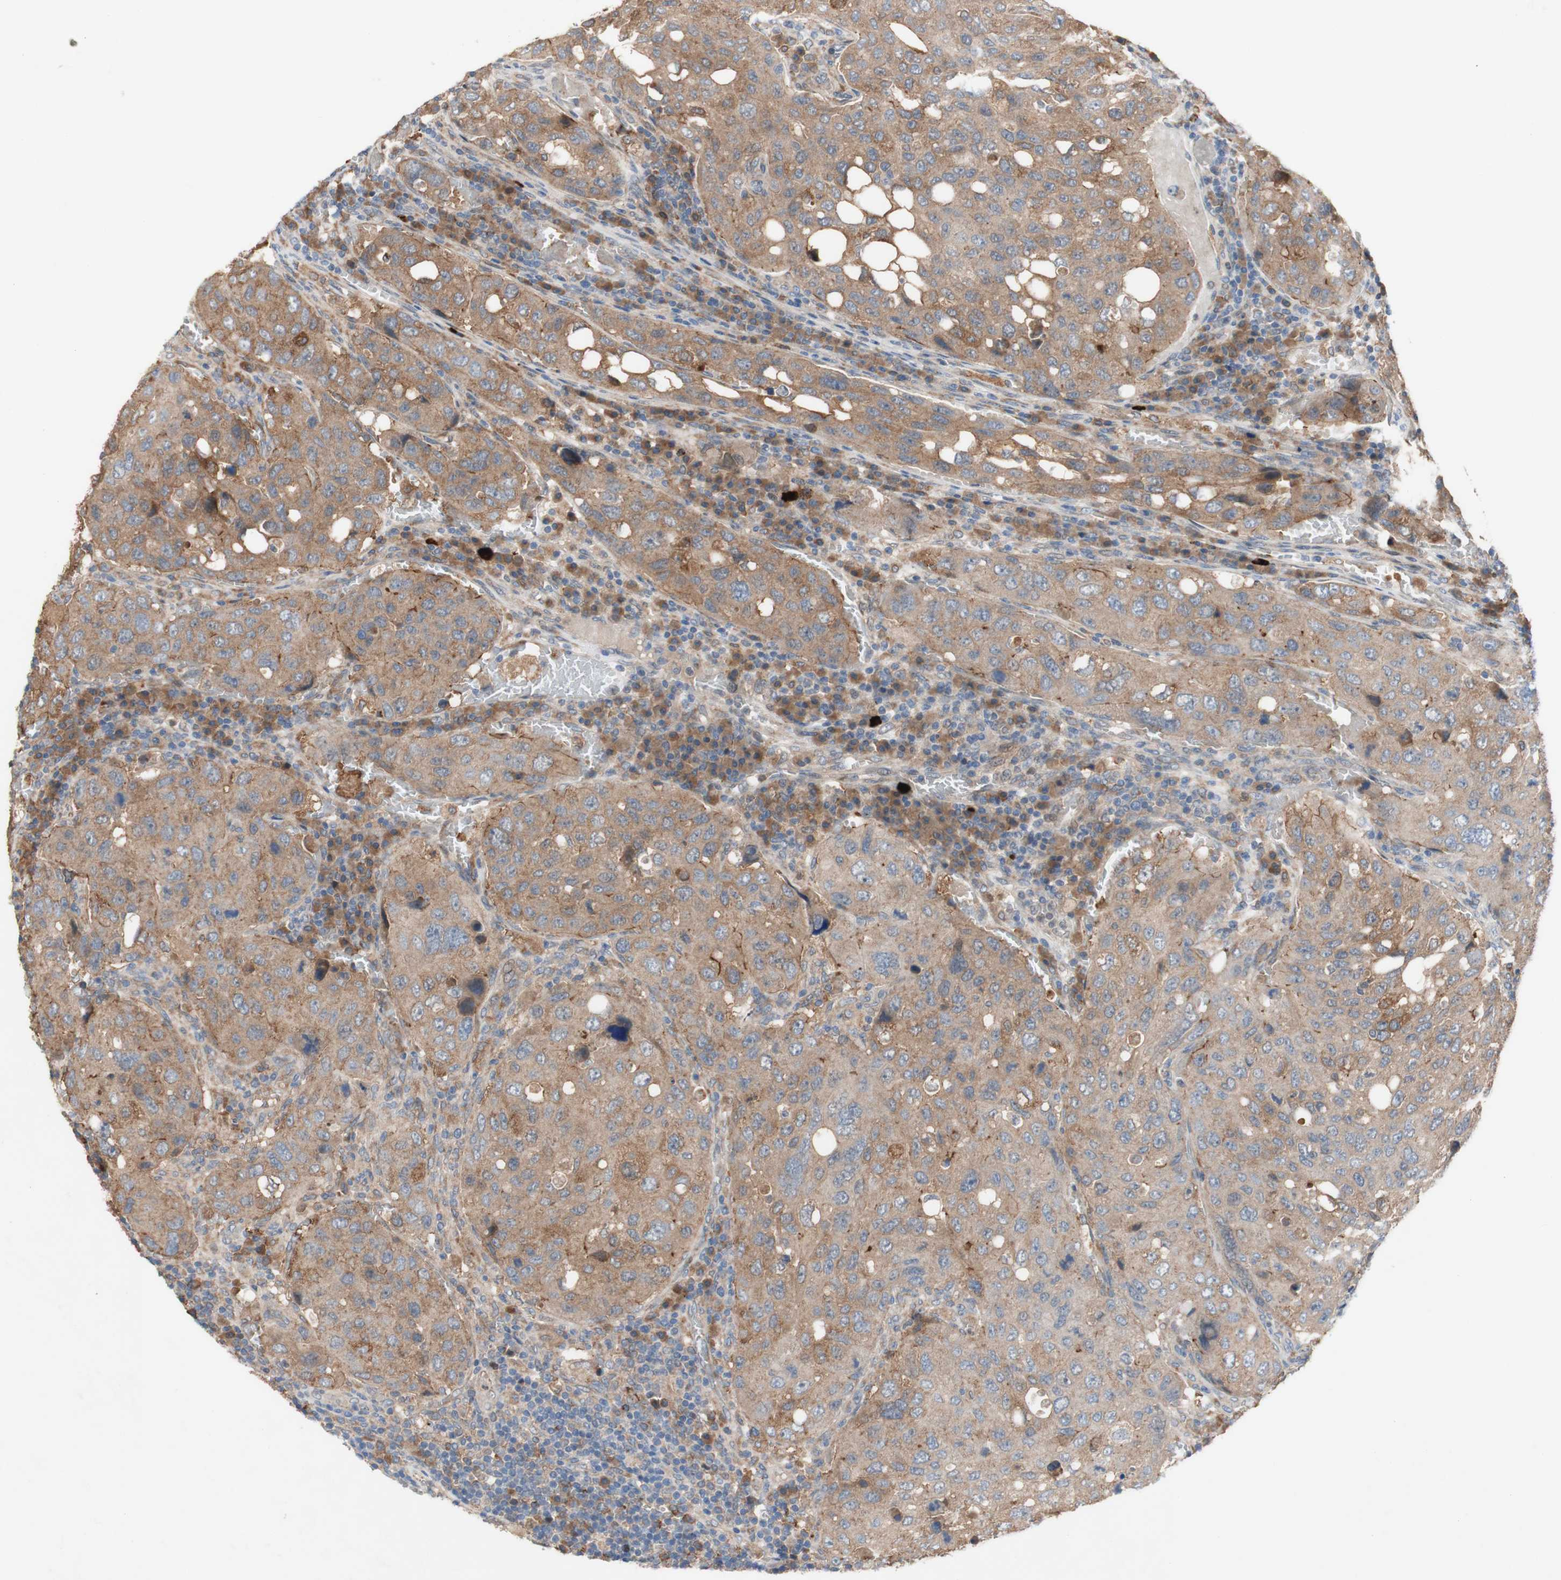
{"staining": {"intensity": "moderate", "quantity": ">75%", "location": "cytoplasmic/membranous"}, "tissue": "urothelial cancer", "cell_type": "Tumor cells", "image_type": "cancer", "snomed": [{"axis": "morphology", "description": "Urothelial carcinoma, High grade"}, {"axis": "topography", "description": "Lymph node"}, {"axis": "topography", "description": "Urinary bladder"}], "caption": "Immunohistochemical staining of high-grade urothelial carcinoma reveals medium levels of moderate cytoplasmic/membranous protein staining in about >75% of tumor cells.", "gene": "PDGFB", "patient": {"sex": "male", "age": 51}}